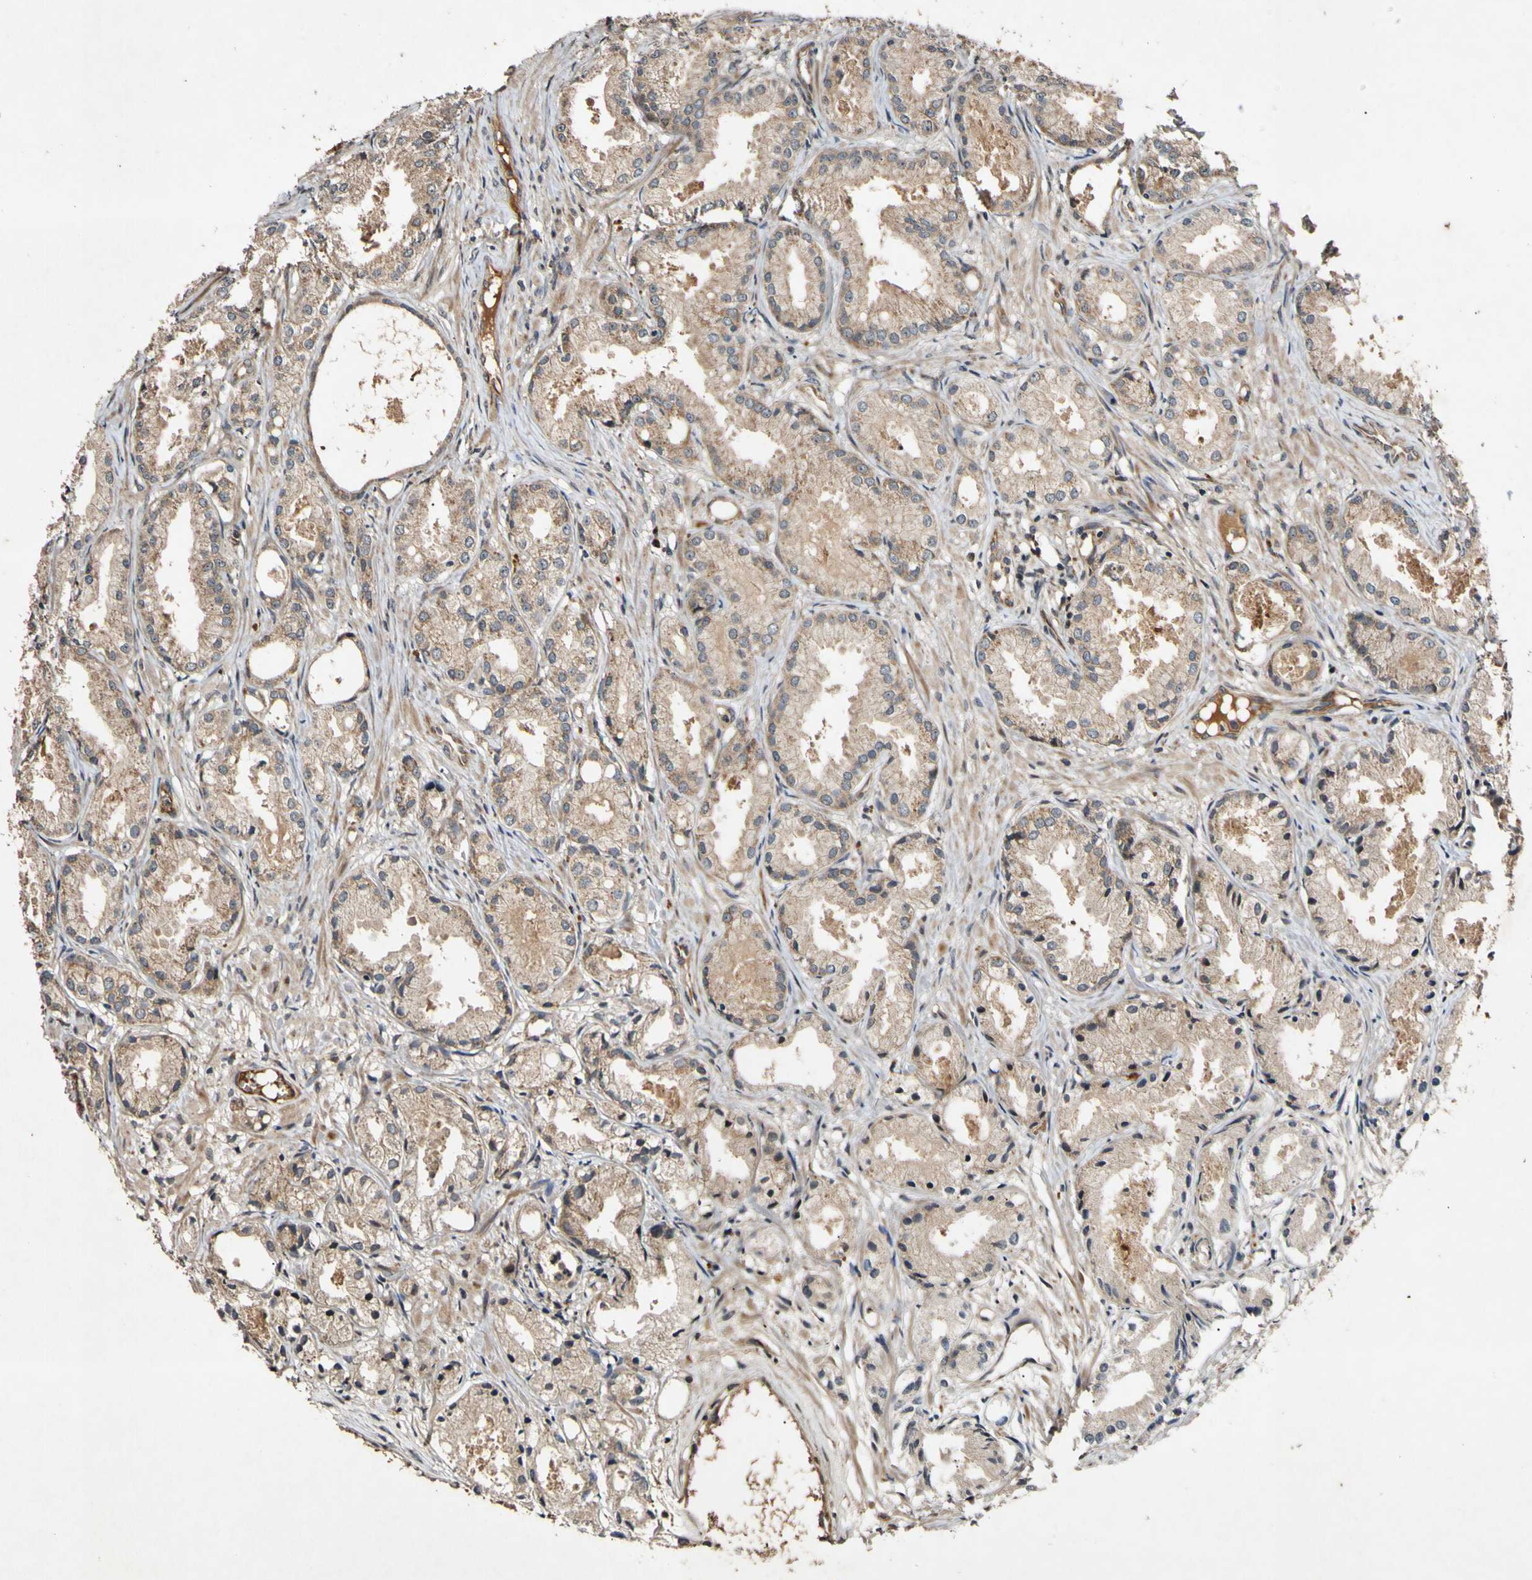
{"staining": {"intensity": "weak", "quantity": "25%-75%", "location": "cytoplasmic/membranous"}, "tissue": "prostate cancer", "cell_type": "Tumor cells", "image_type": "cancer", "snomed": [{"axis": "morphology", "description": "Adenocarcinoma, Low grade"}, {"axis": "topography", "description": "Prostate"}], "caption": "An image of human prostate cancer (adenocarcinoma (low-grade)) stained for a protein displays weak cytoplasmic/membranous brown staining in tumor cells.", "gene": "PLAT", "patient": {"sex": "male", "age": 72}}